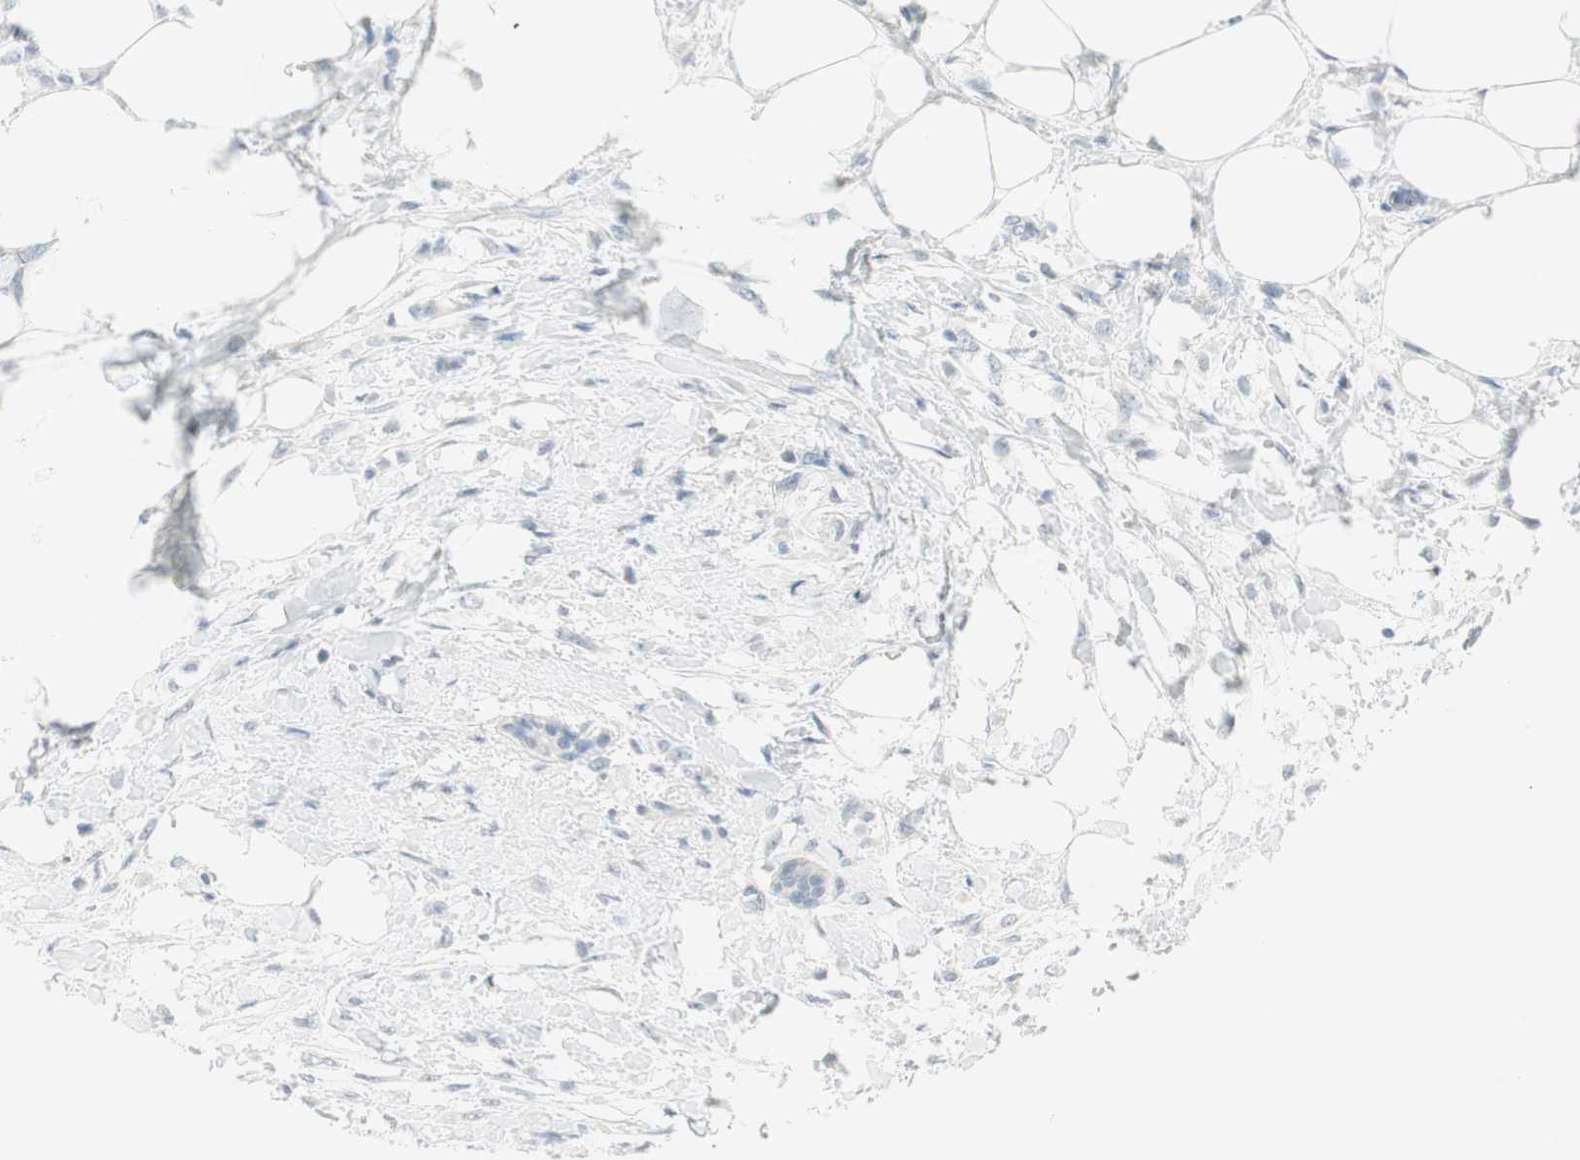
{"staining": {"intensity": "negative", "quantity": "none", "location": "none"}, "tissue": "breast cancer", "cell_type": "Tumor cells", "image_type": "cancer", "snomed": [{"axis": "morphology", "description": "Lobular carcinoma, in situ"}, {"axis": "morphology", "description": "Lobular carcinoma"}, {"axis": "topography", "description": "Breast"}], "caption": "This photomicrograph is of breast cancer stained with IHC to label a protein in brown with the nuclei are counter-stained blue. There is no staining in tumor cells. The staining is performed using DAB (3,3'-diaminobenzidine) brown chromogen with nuclei counter-stained in using hematoxylin.", "gene": "MLLT10", "patient": {"sex": "female", "age": 41}}